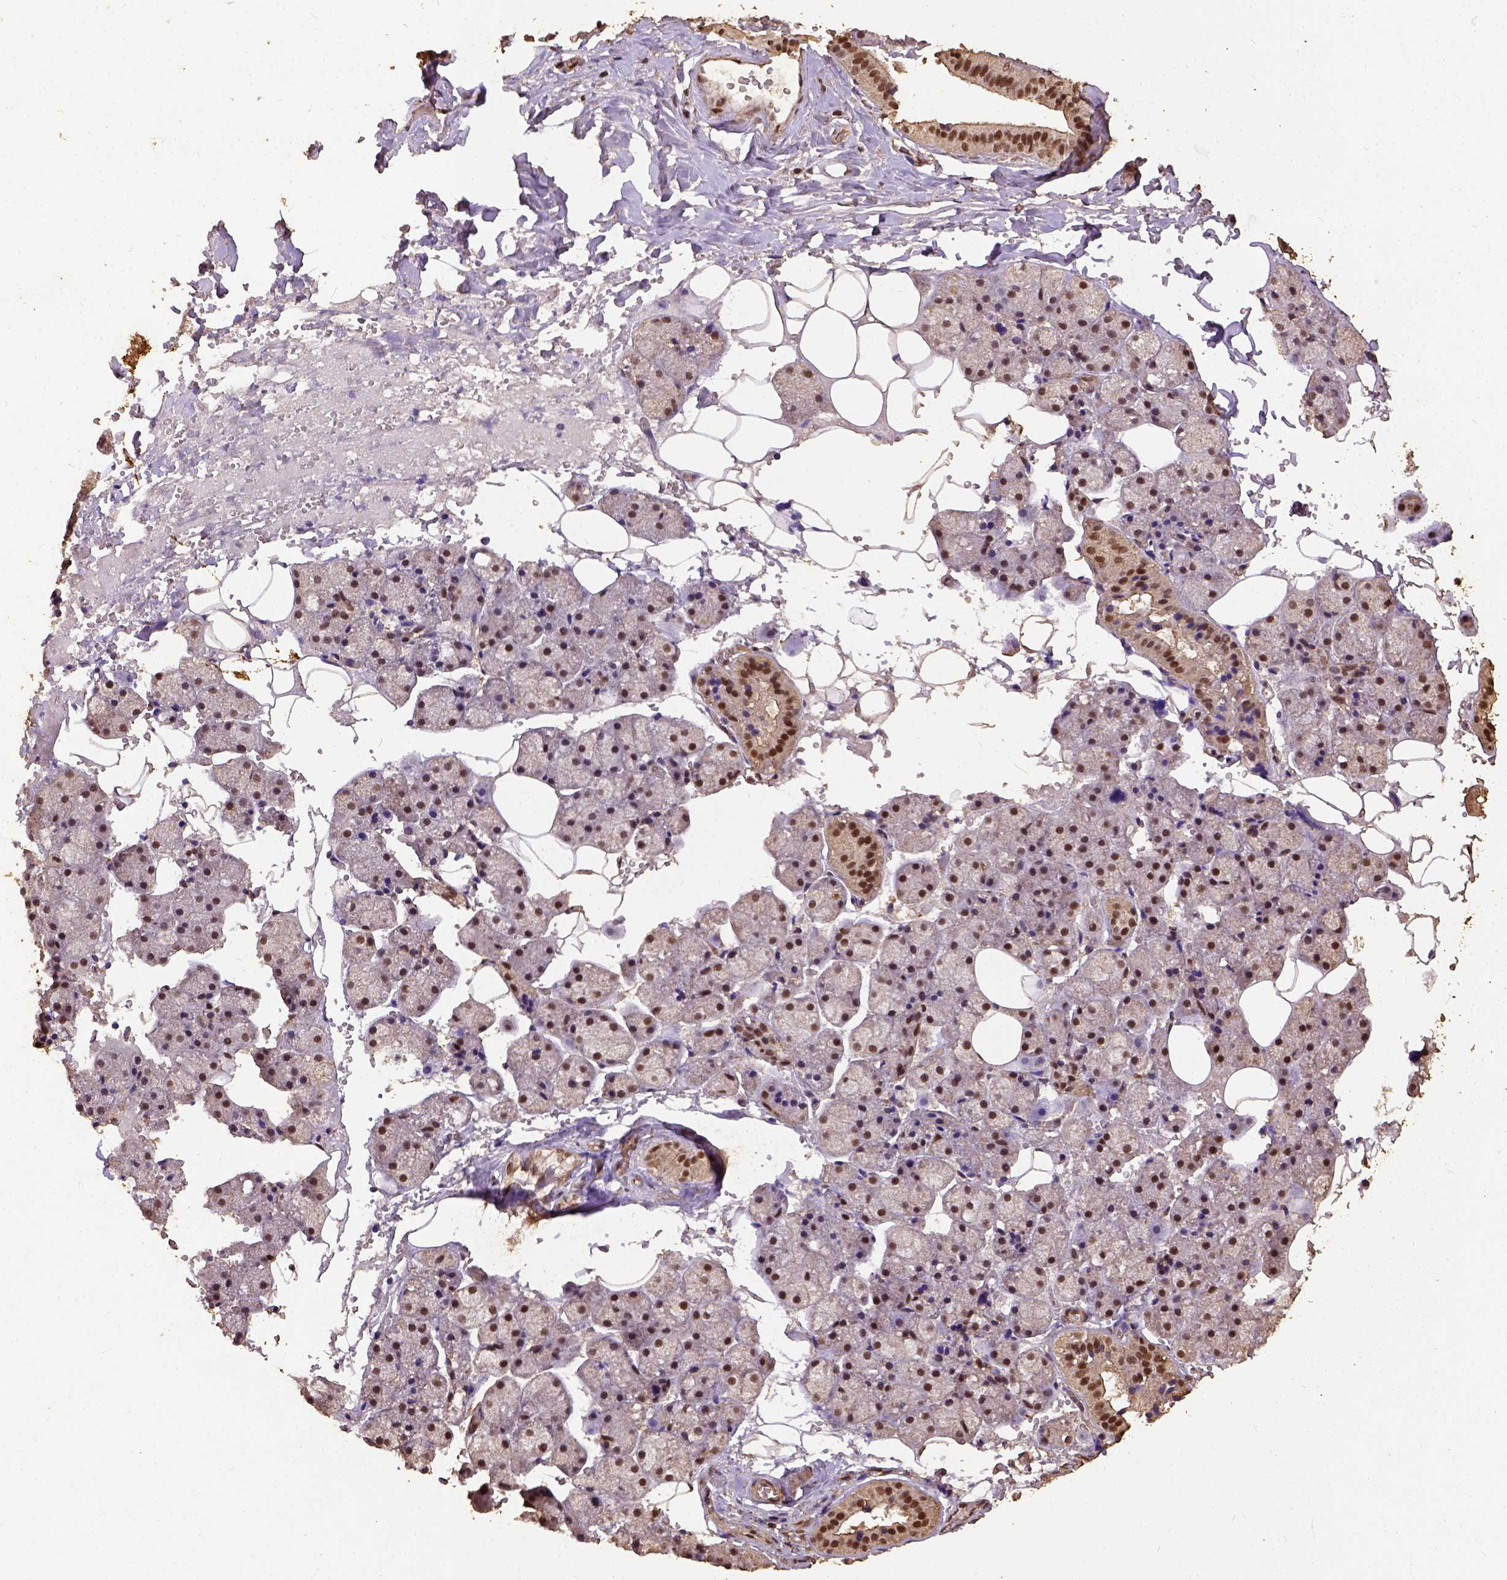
{"staining": {"intensity": "strong", "quantity": ">75%", "location": "nuclear"}, "tissue": "salivary gland", "cell_type": "Glandular cells", "image_type": "normal", "snomed": [{"axis": "morphology", "description": "Normal tissue, NOS"}, {"axis": "topography", "description": "Salivary gland"}], "caption": "Strong nuclear expression for a protein is seen in about >75% of glandular cells of unremarkable salivary gland using immunohistochemistry.", "gene": "NACC1", "patient": {"sex": "male", "age": 38}}